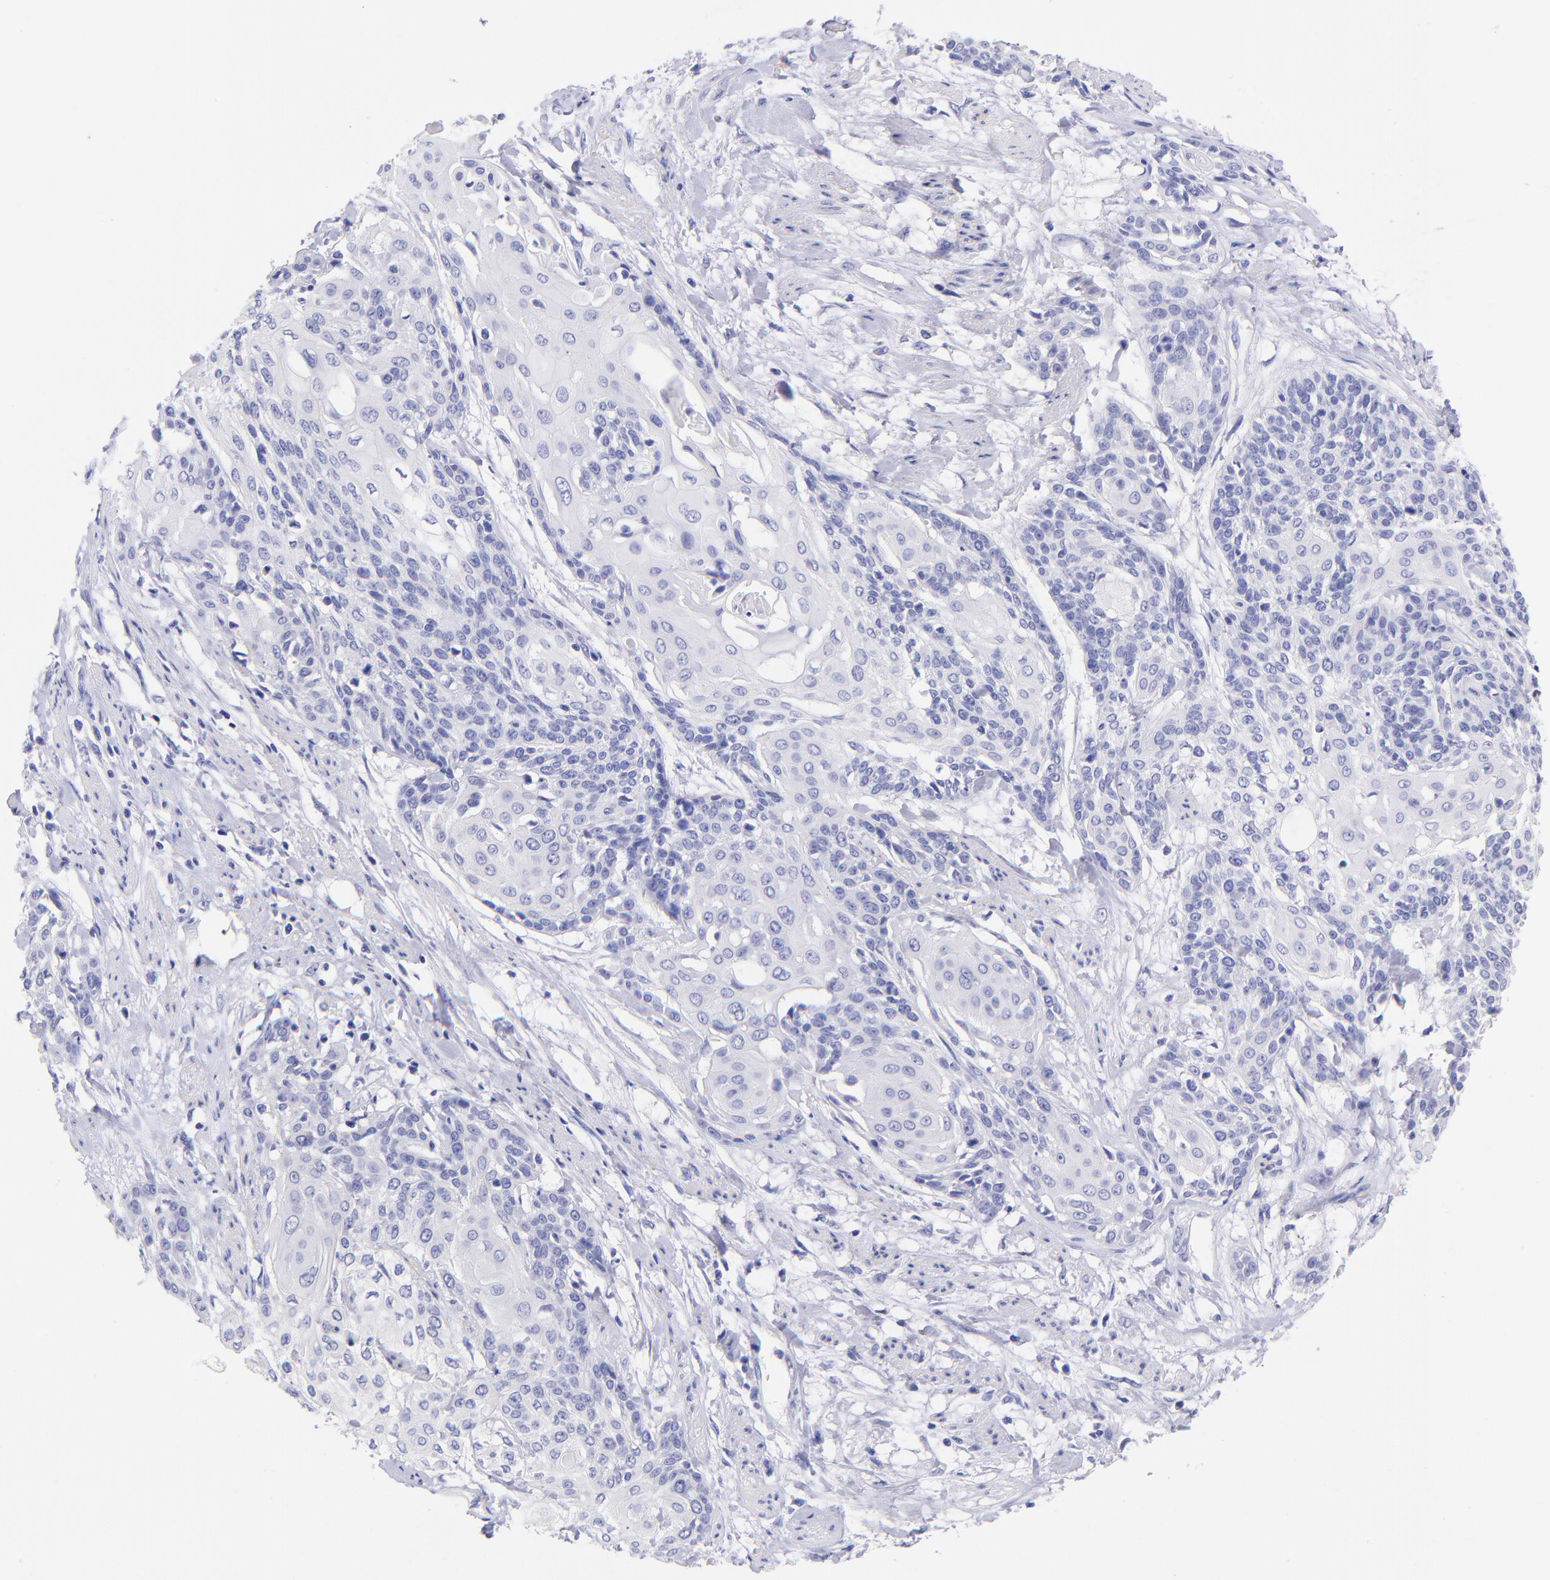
{"staining": {"intensity": "negative", "quantity": "none", "location": "none"}, "tissue": "cervical cancer", "cell_type": "Tumor cells", "image_type": "cancer", "snomed": [{"axis": "morphology", "description": "Squamous cell carcinoma, NOS"}, {"axis": "topography", "description": "Cervix"}], "caption": "High power microscopy micrograph of an immunohistochemistry photomicrograph of squamous cell carcinoma (cervical), revealing no significant expression in tumor cells.", "gene": "RAB3B", "patient": {"sex": "female", "age": 57}}